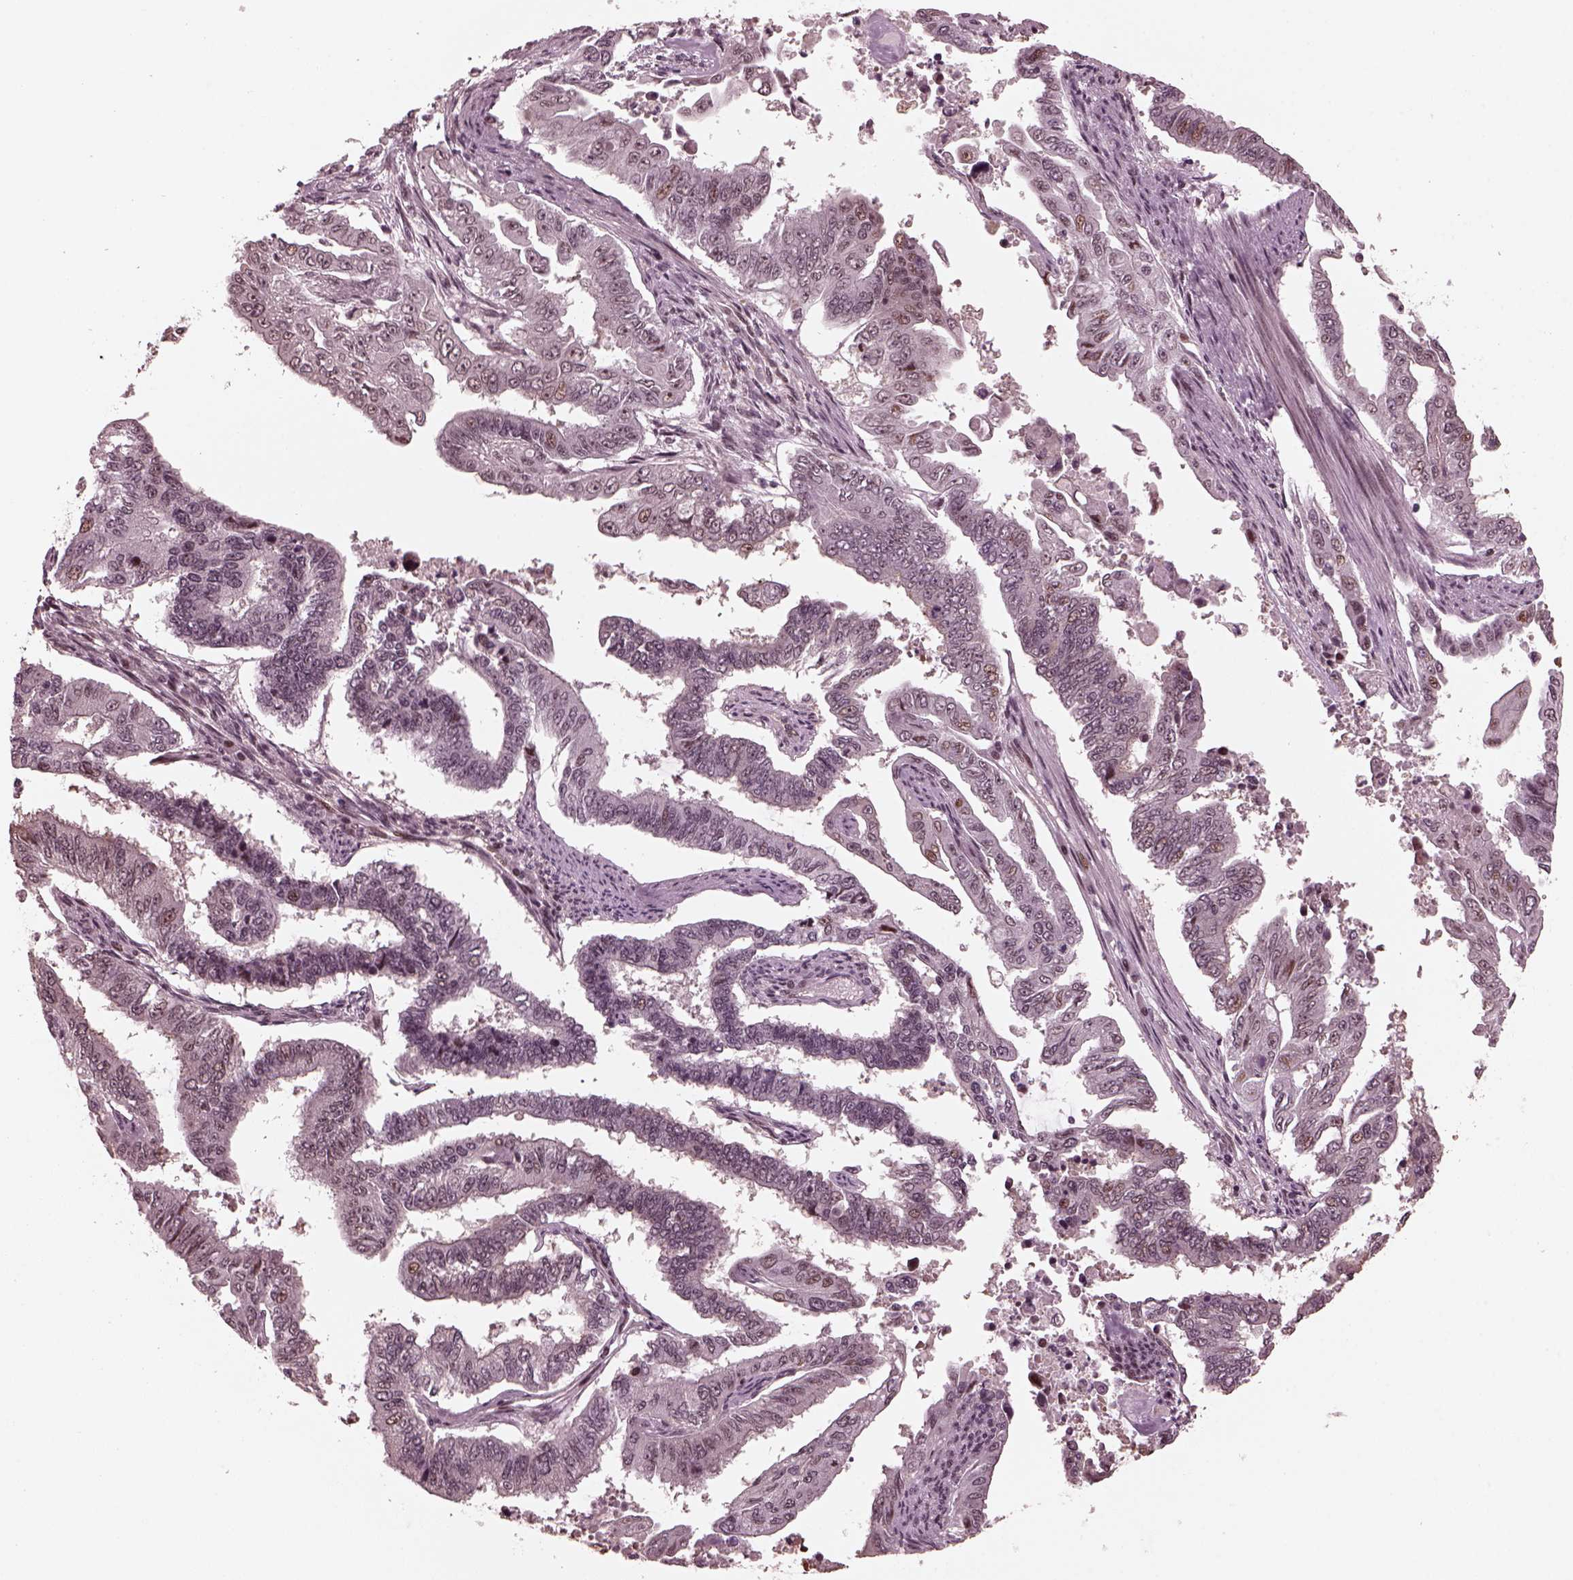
{"staining": {"intensity": "negative", "quantity": "none", "location": "none"}, "tissue": "endometrial cancer", "cell_type": "Tumor cells", "image_type": "cancer", "snomed": [{"axis": "morphology", "description": "Adenocarcinoma, NOS"}, {"axis": "topography", "description": "Uterus"}], "caption": "The histopathology image reveals no significant positivity in tumor cells of endometrial cancer. (Immunohistochemistry, brightfield microscopy, high magnification).", "gene": "TRIB3", "patient": {"sex": "female", "age": 59}}